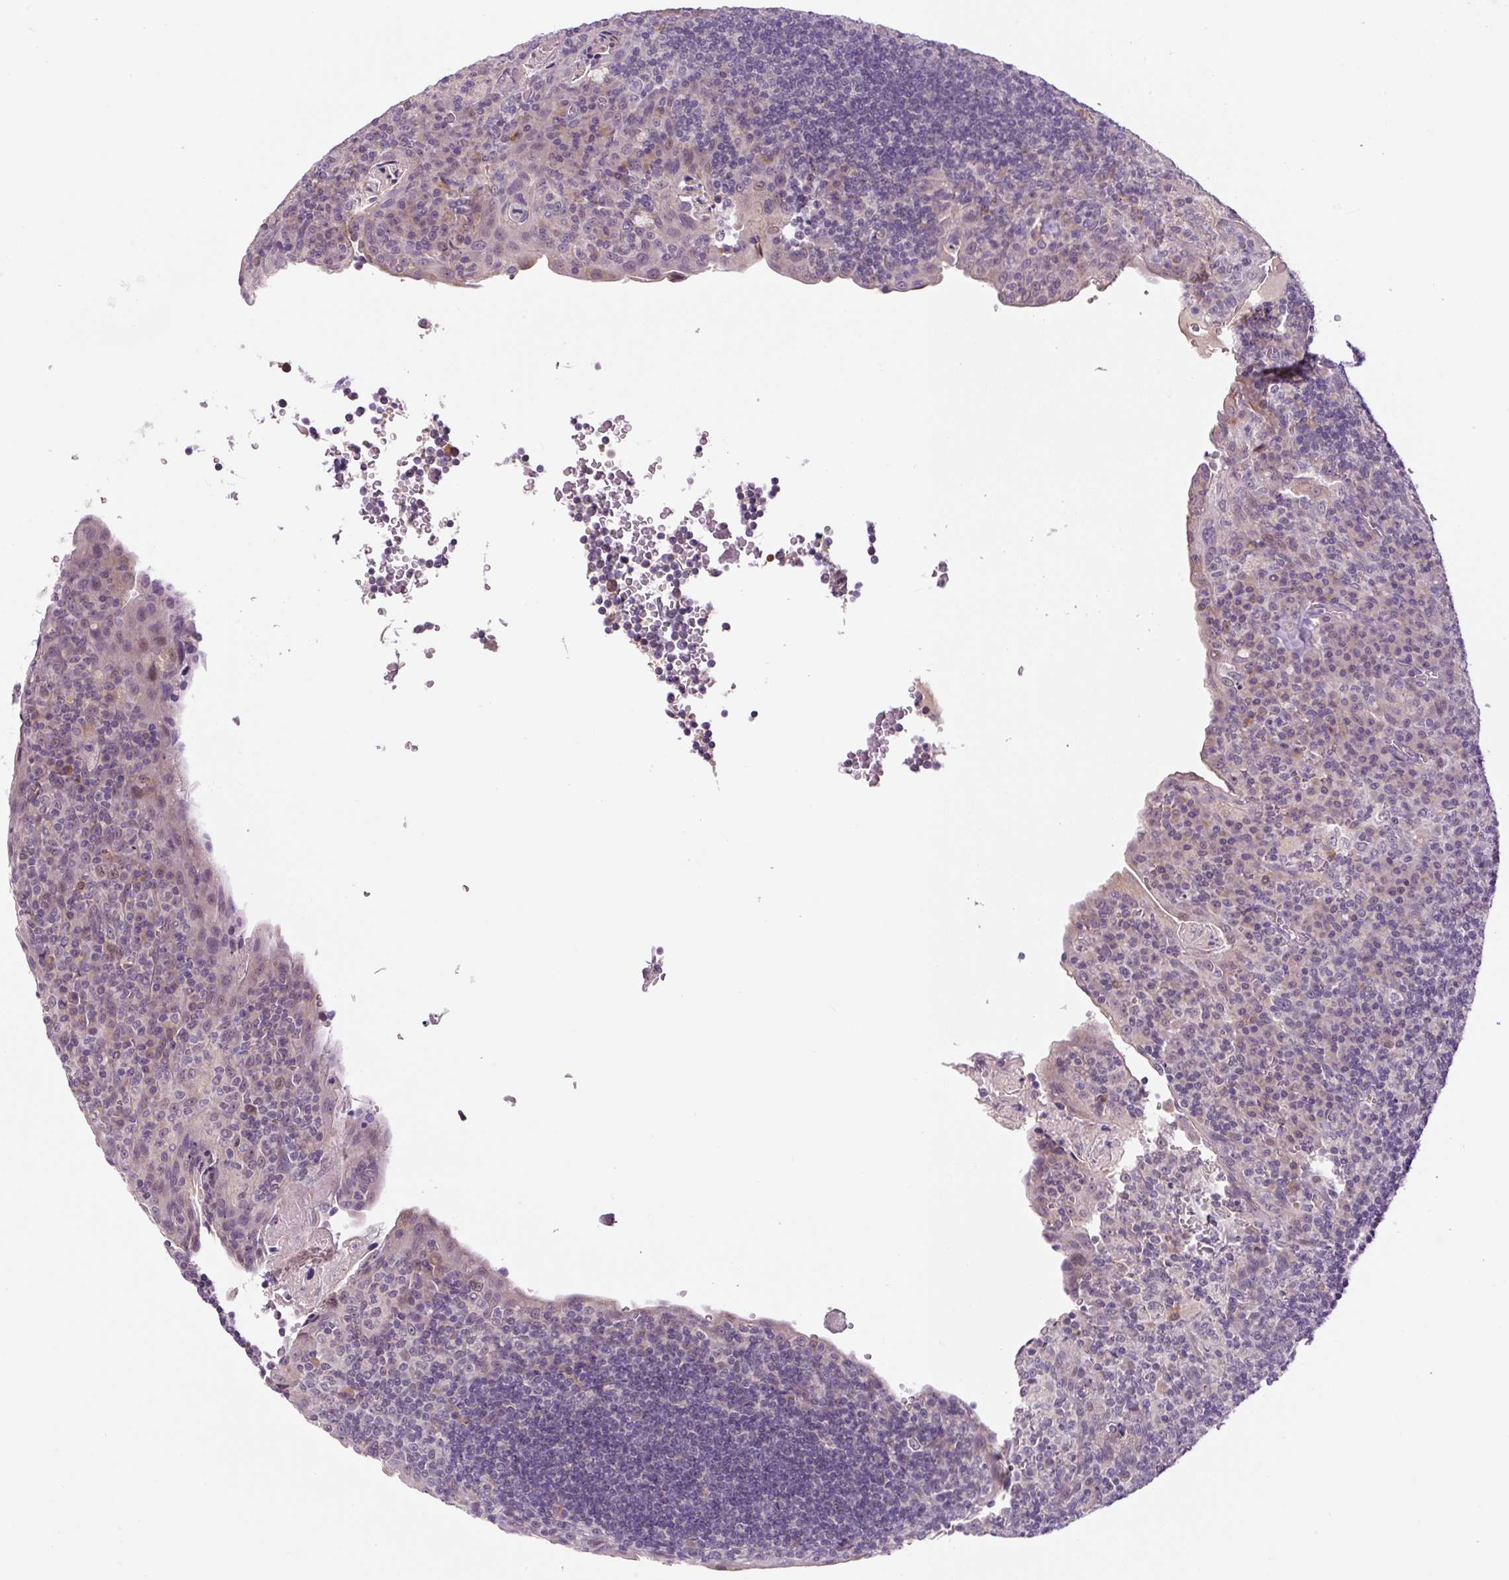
{"staining": {"intensity": "negative", "quantity": "none", "location": "none"}, "tissue": "tonsil", "cell_type": "Germinal center cells", "image_type": "normal", "snomed": [{"axis": "morphology", "description": "Normal tissue, NOS"}, {"axis": "topography", "description": "Tonsil"}], "caption": "IHC photomicrograph of normal tonsil: tonsil stained with DAB shows no significant protein staining in germinal center cells.", "gene": "PRKAA2", "patient": {"sex": "male", "age": 17}}